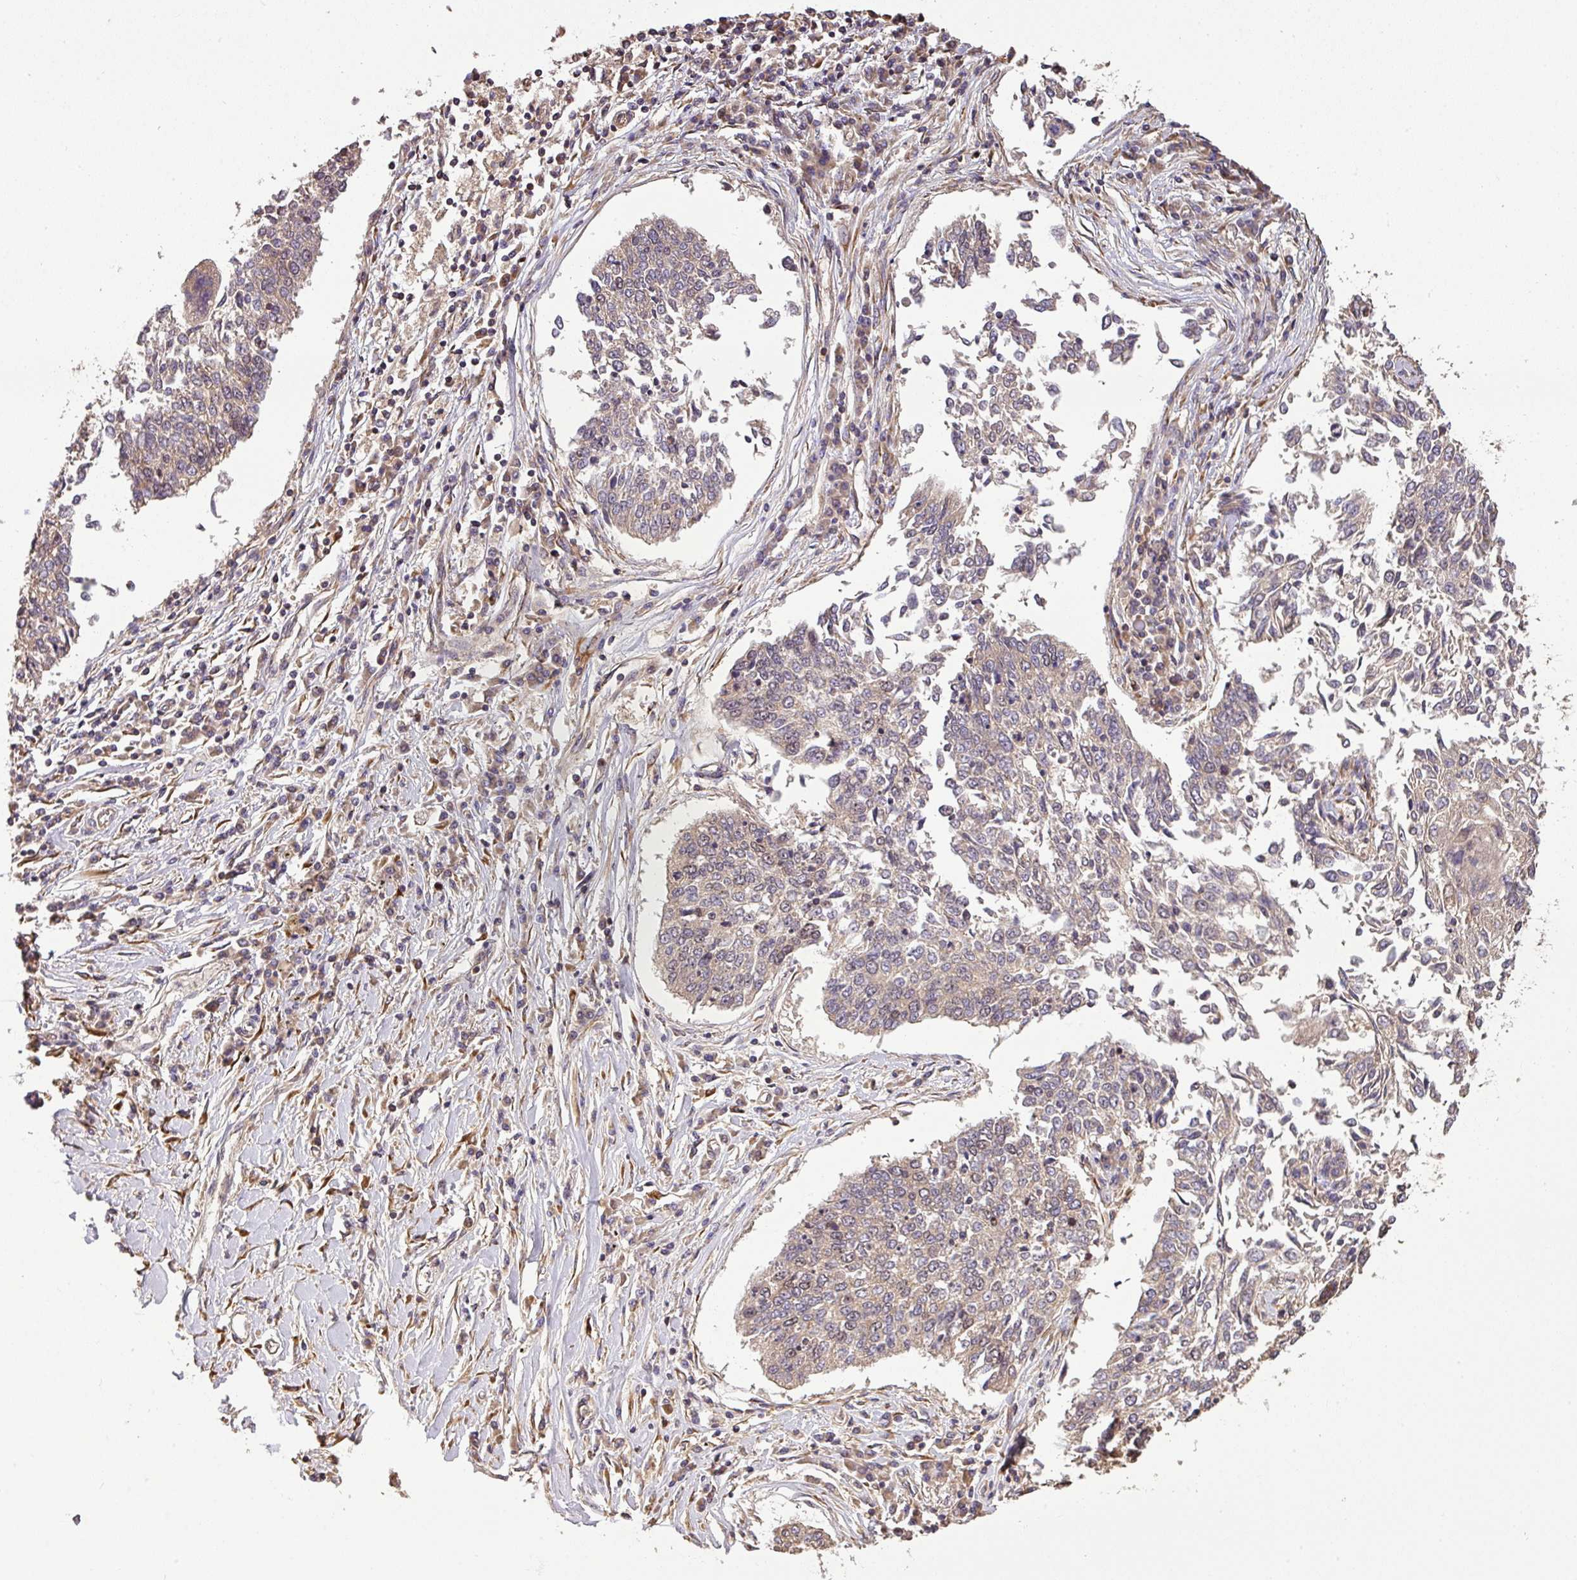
{"staining": {"intensity": "weak", "quantity": "<25%", "location": "cytoplasmic/membranous"}, "tissue": "lung cancer", "cell_type": "Tumor cells", "image_type": "cancer", "snomed": [{"axis": "morphology", "description": "Normal tissue, NOS"}, {"axis": "morphology", "description": "Squamous cell carcinoma, NOS"}, {"axis": "topography", "description": "Cartilage tissue"}, {"axis": "topography", "description": "Bronchus"}, {"axis": "topography", "description": "Lung"}, {"axis": "topography", "description": "Peripheral nerve tissue"}], "caption": "DAB immunohistochemical staining of lung cancer (squamous cell carcinoma) reveals no significant expression in tumor cells.", "gene": "VENTX", "patient": {"sex": "female", "age": 49}}